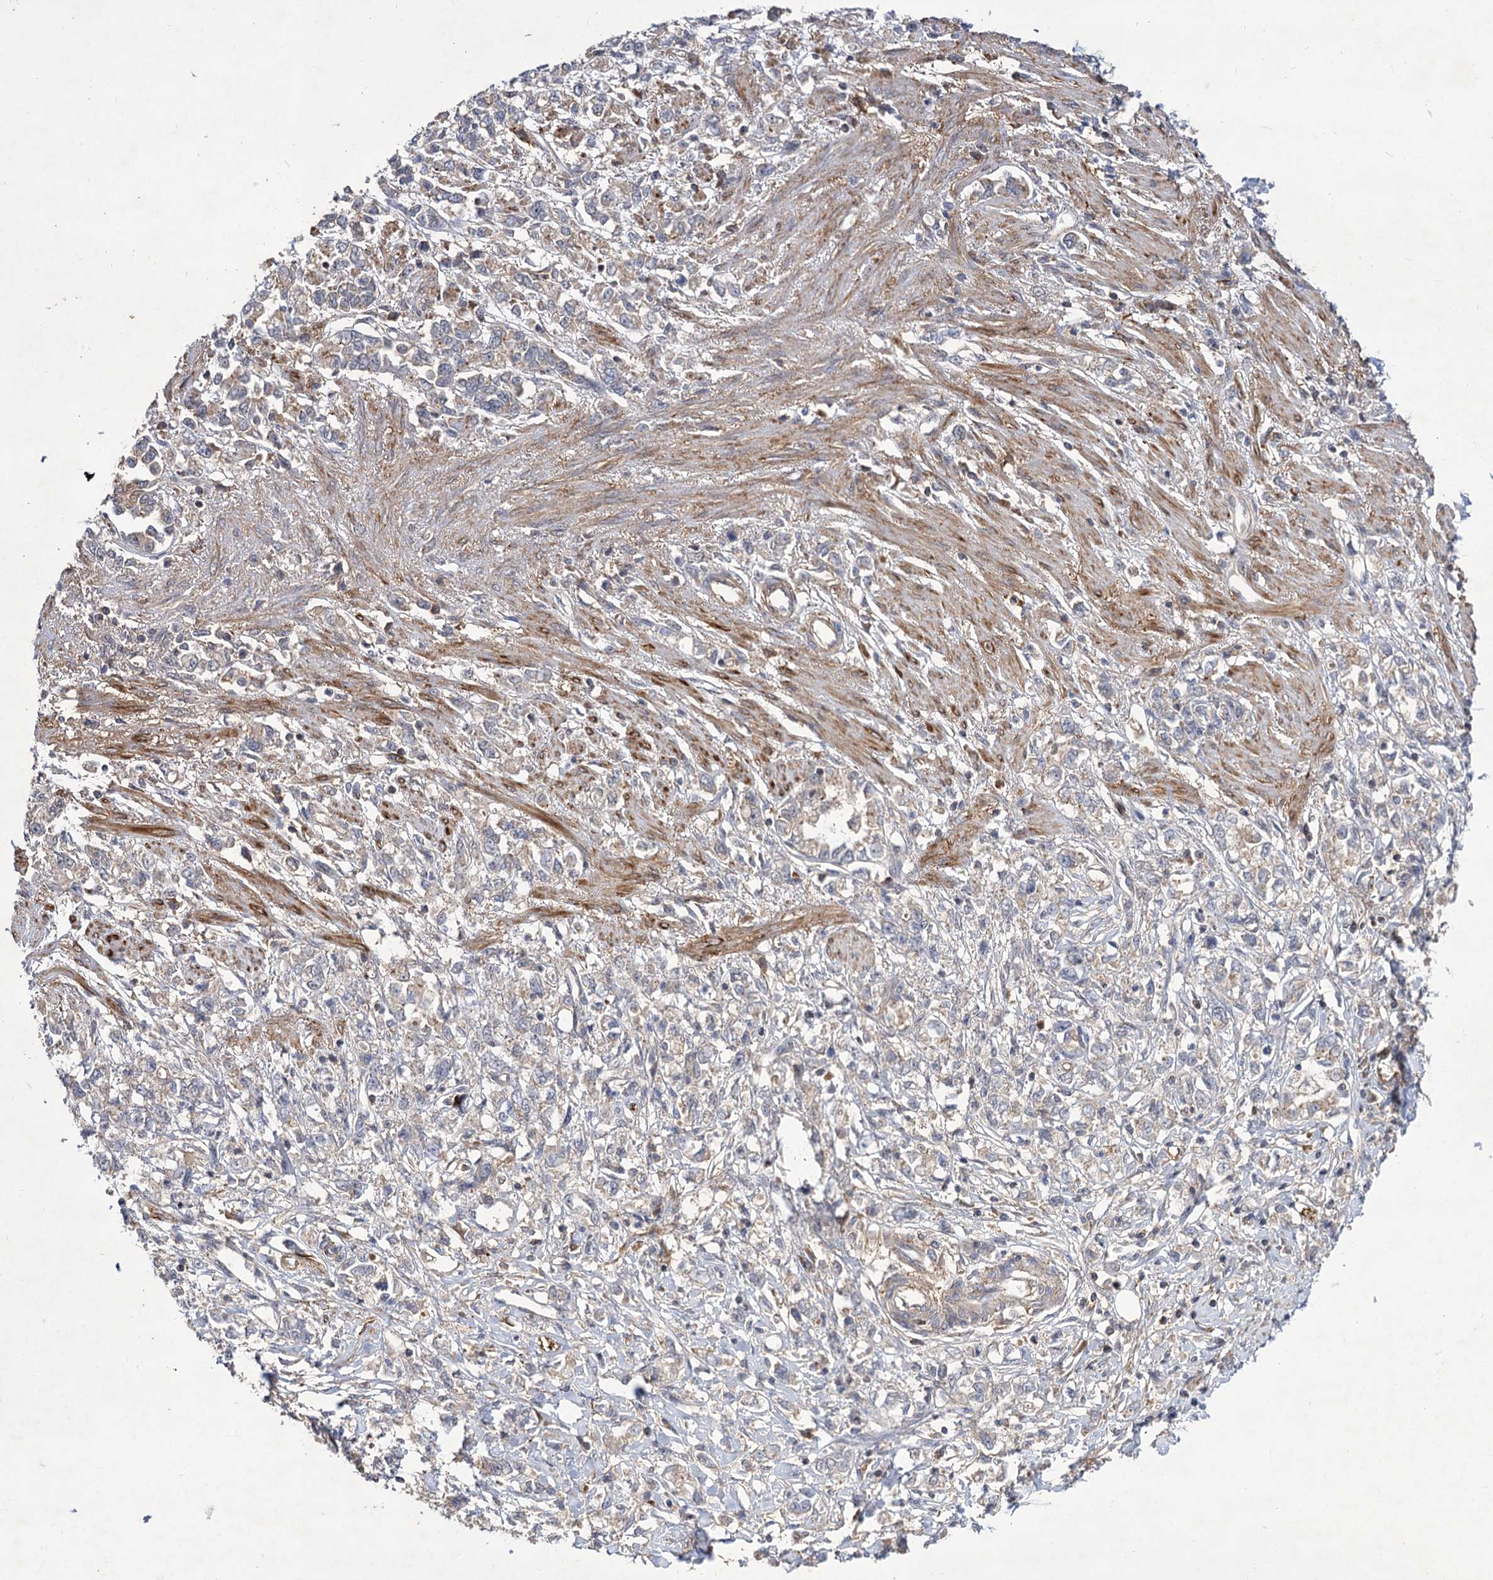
{"staining": {"intensity": "negative", "quantity": "none", "location": "none"}, "tissue": "stomach cancer", "cell_type": "Tumor cells", "image_type": "cancer", "snomed": [{"axis": "morphology", "description": "Adenocarcinoma, NOS"}, {"axis": "topography", "description": "Stomach"}], "caption": "An image of stomach cancer (adenocarcinoma) stained for a protein displays no brown staining in tumor cells.", "gene": "FBXW8", "patient": {"sex": "female", "age": 76}}